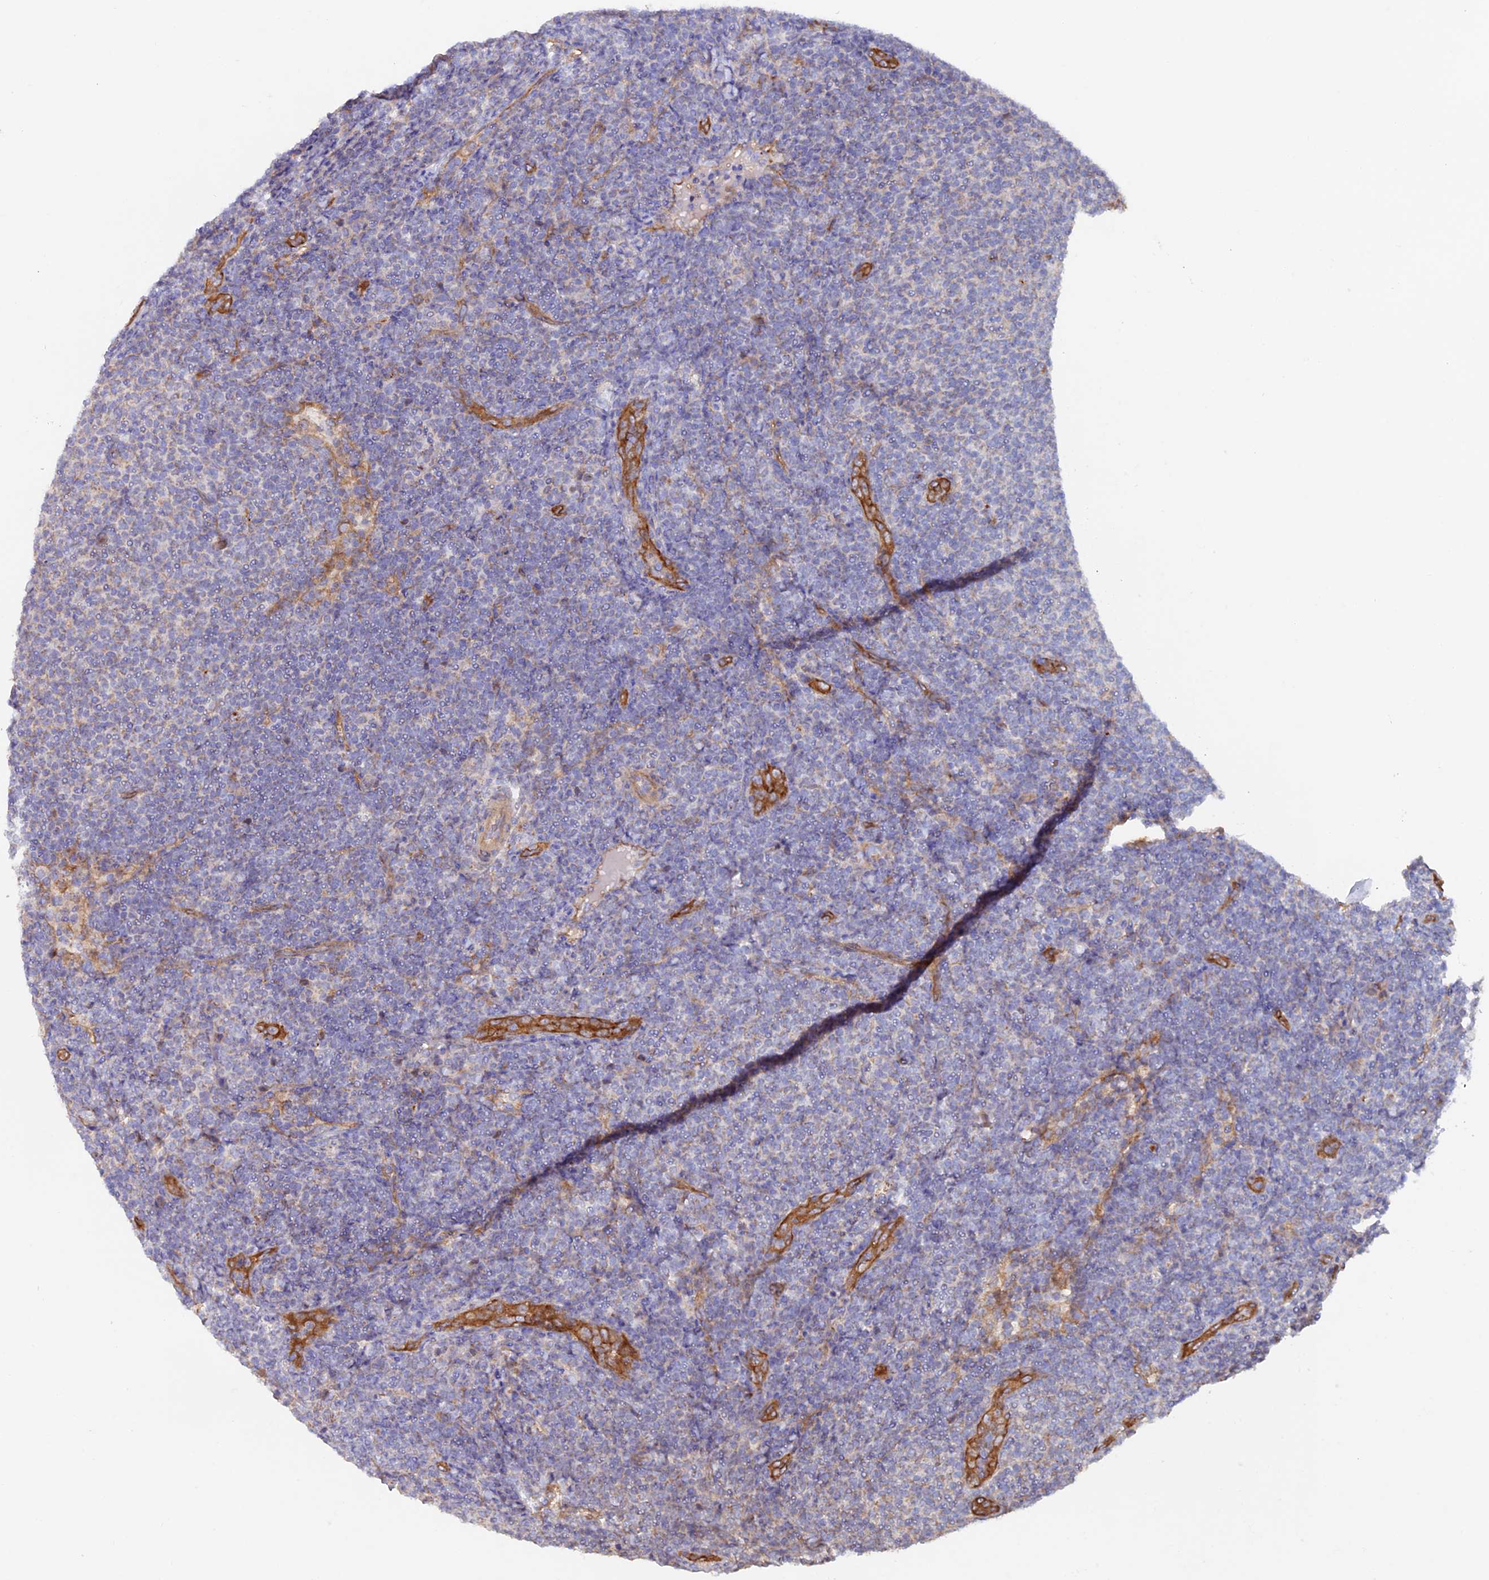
{"staining": {"intensity": "negative", "quantity": "none", "location": "none"}, "tissue": "lymphoma", "cell_type": "Tumor cells", "image_type": "cancer", "snomed": [{"axis": "morphology", "description": "Malignant lymphoma, non-Hodgkin's type, Low grade"}, {"axis": "topography", "description": "Lymph node"}], "caption": "High power microscopy image of an immunohistochemistry histopathology image of malignant lymphoma, non-Hodgkin's type (low-grade), revealing no significant staining in tumor cells.", "gene": "DUS3L", "patient": {"sex": "male", "age": 66}}